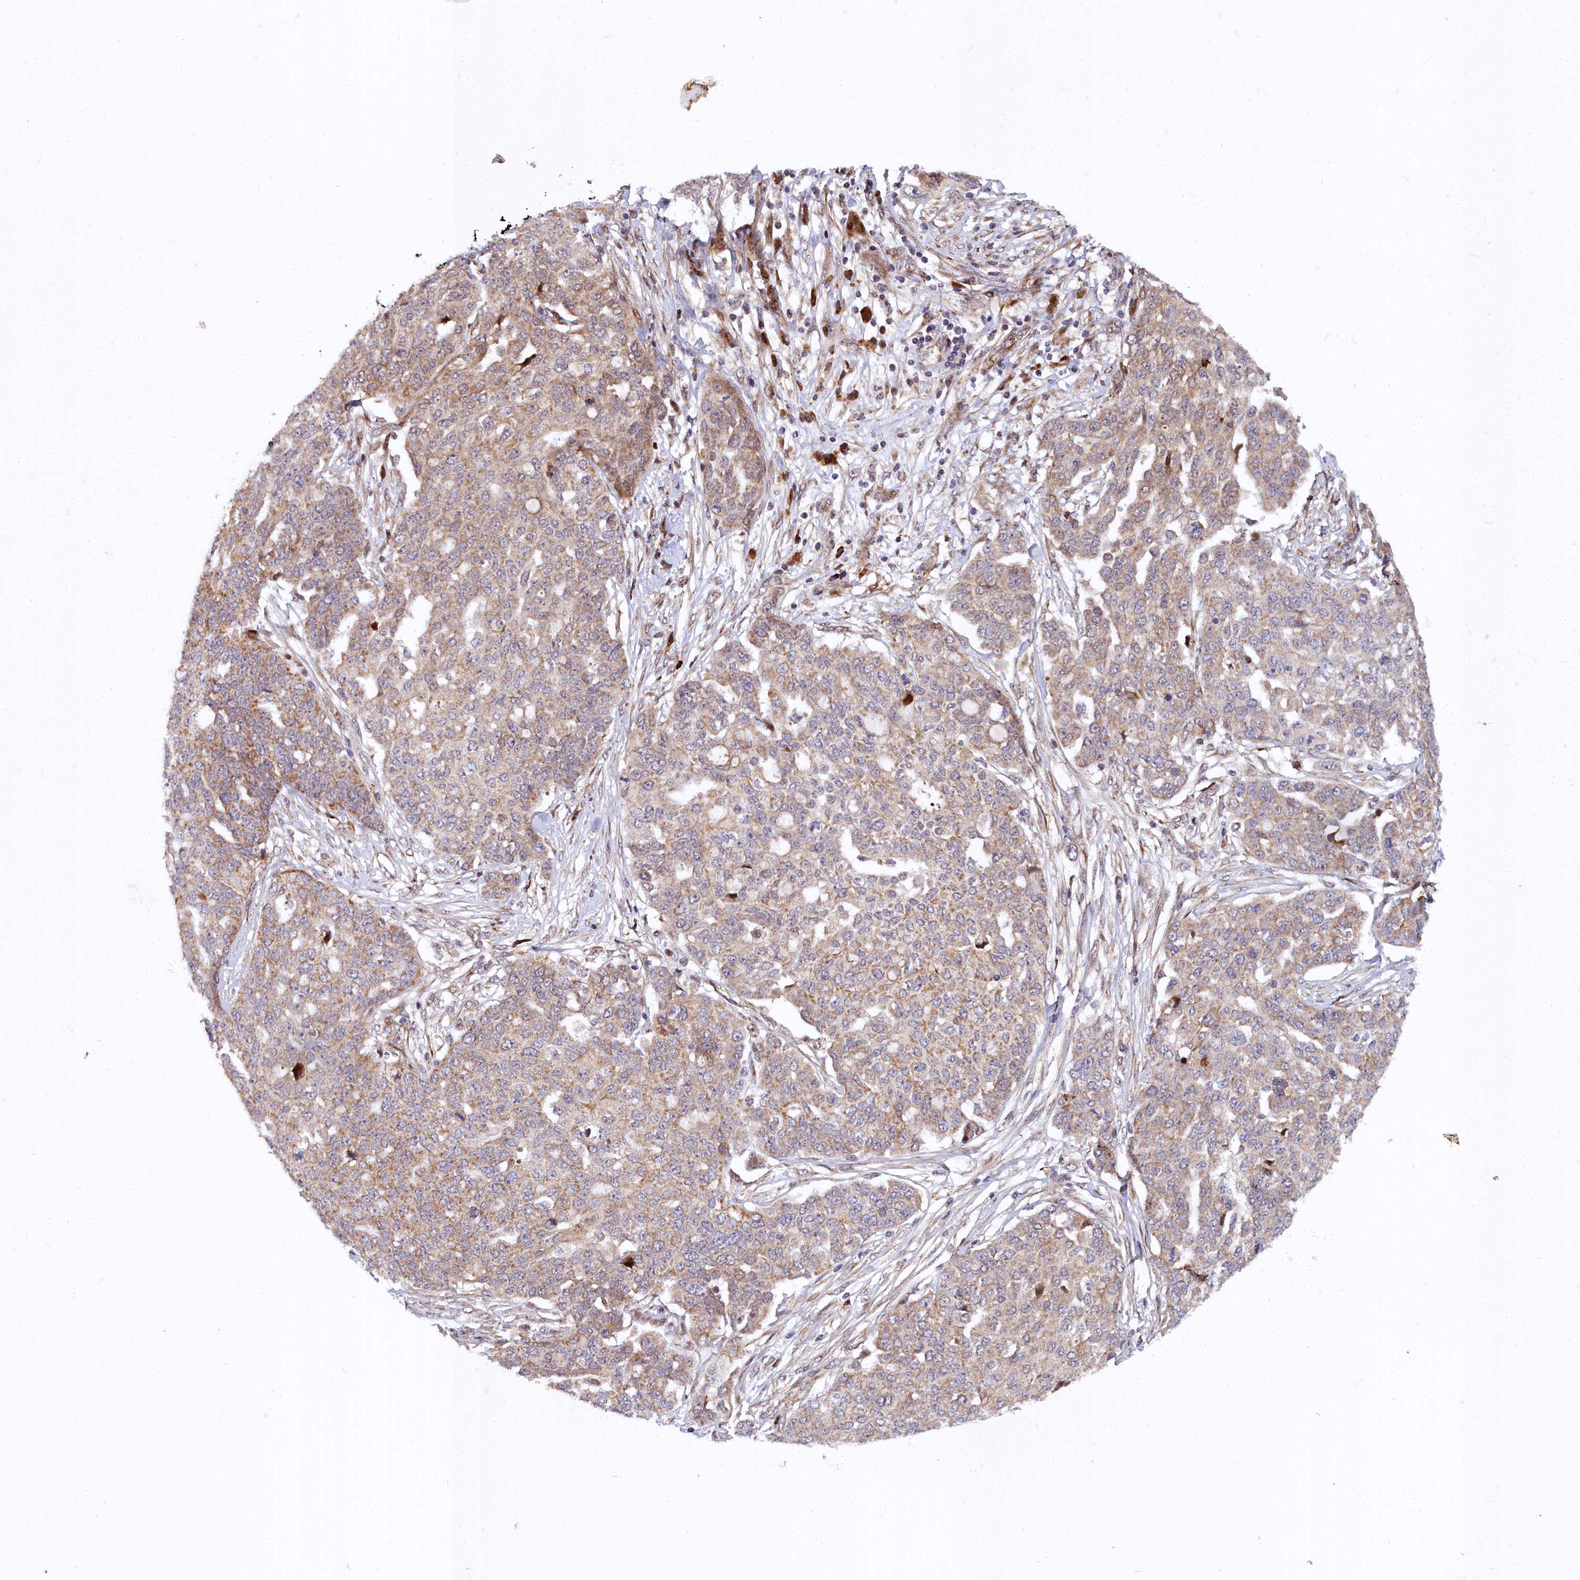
{"staining": {"intensity": "moderate", "quantity": ">75%", "location": "cytoplasmic/membranous"}, "tissue": "ovarian cancer", "cell_type": "Tumor cells", "image_type": "cancer", "snomed": [{"axis": "morphology", "description": "Cystadenocarcinoma, serous, NOS"}, {"axis": "topography", "description": "Soft tissue"}, {"axis": "topography", "description": "Ovary"}], "caption": "Moderate cytoplasmic/membranous protein positivity is appreciated in approximately >75% of tumor cells in ovarian cancer.", "gene": "MRPS11", "patient": {"sex": "female", "age": 57}}